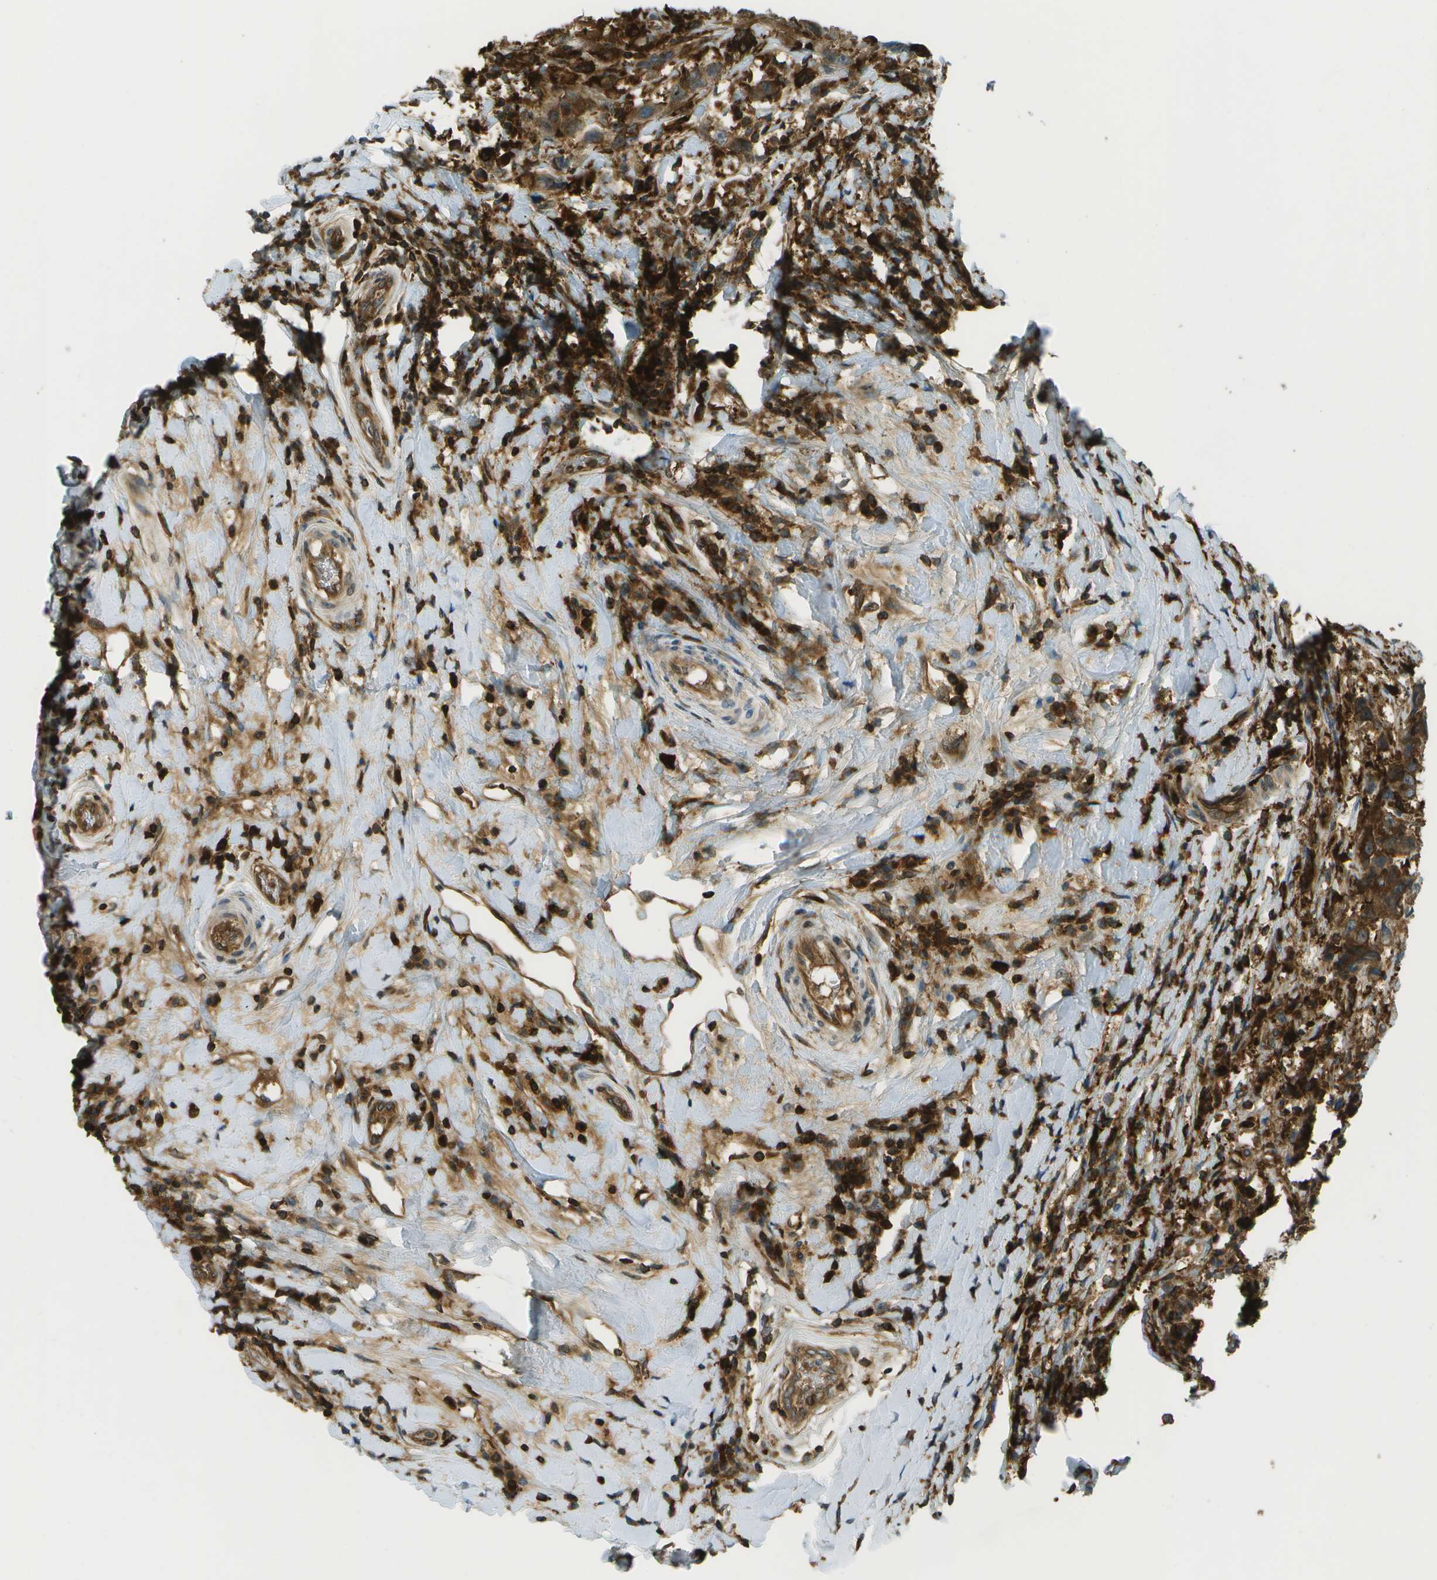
{"staining": {"intensity": "moderate", "quantity": ">75%", "location": "cytoplasmic/membranous"}, "tissue": "breast cancer", "cell_type": "Tumor cells", "image_type": "cancer", "snomed": [{"axis": "morphology", "description": "Duct carcinoma"}, {"axis": "topography", "description": "Breast"}], "caption": "The image demonstrates immunohistochemical staining of breast cancer (invasive ductal carcinoma). There is moderate cytoplasmic/membranous expression is seen in approximately >75% of tumor cells.", "gene": "TMTC1", "patient": {"sex": "female", "age": 27}}